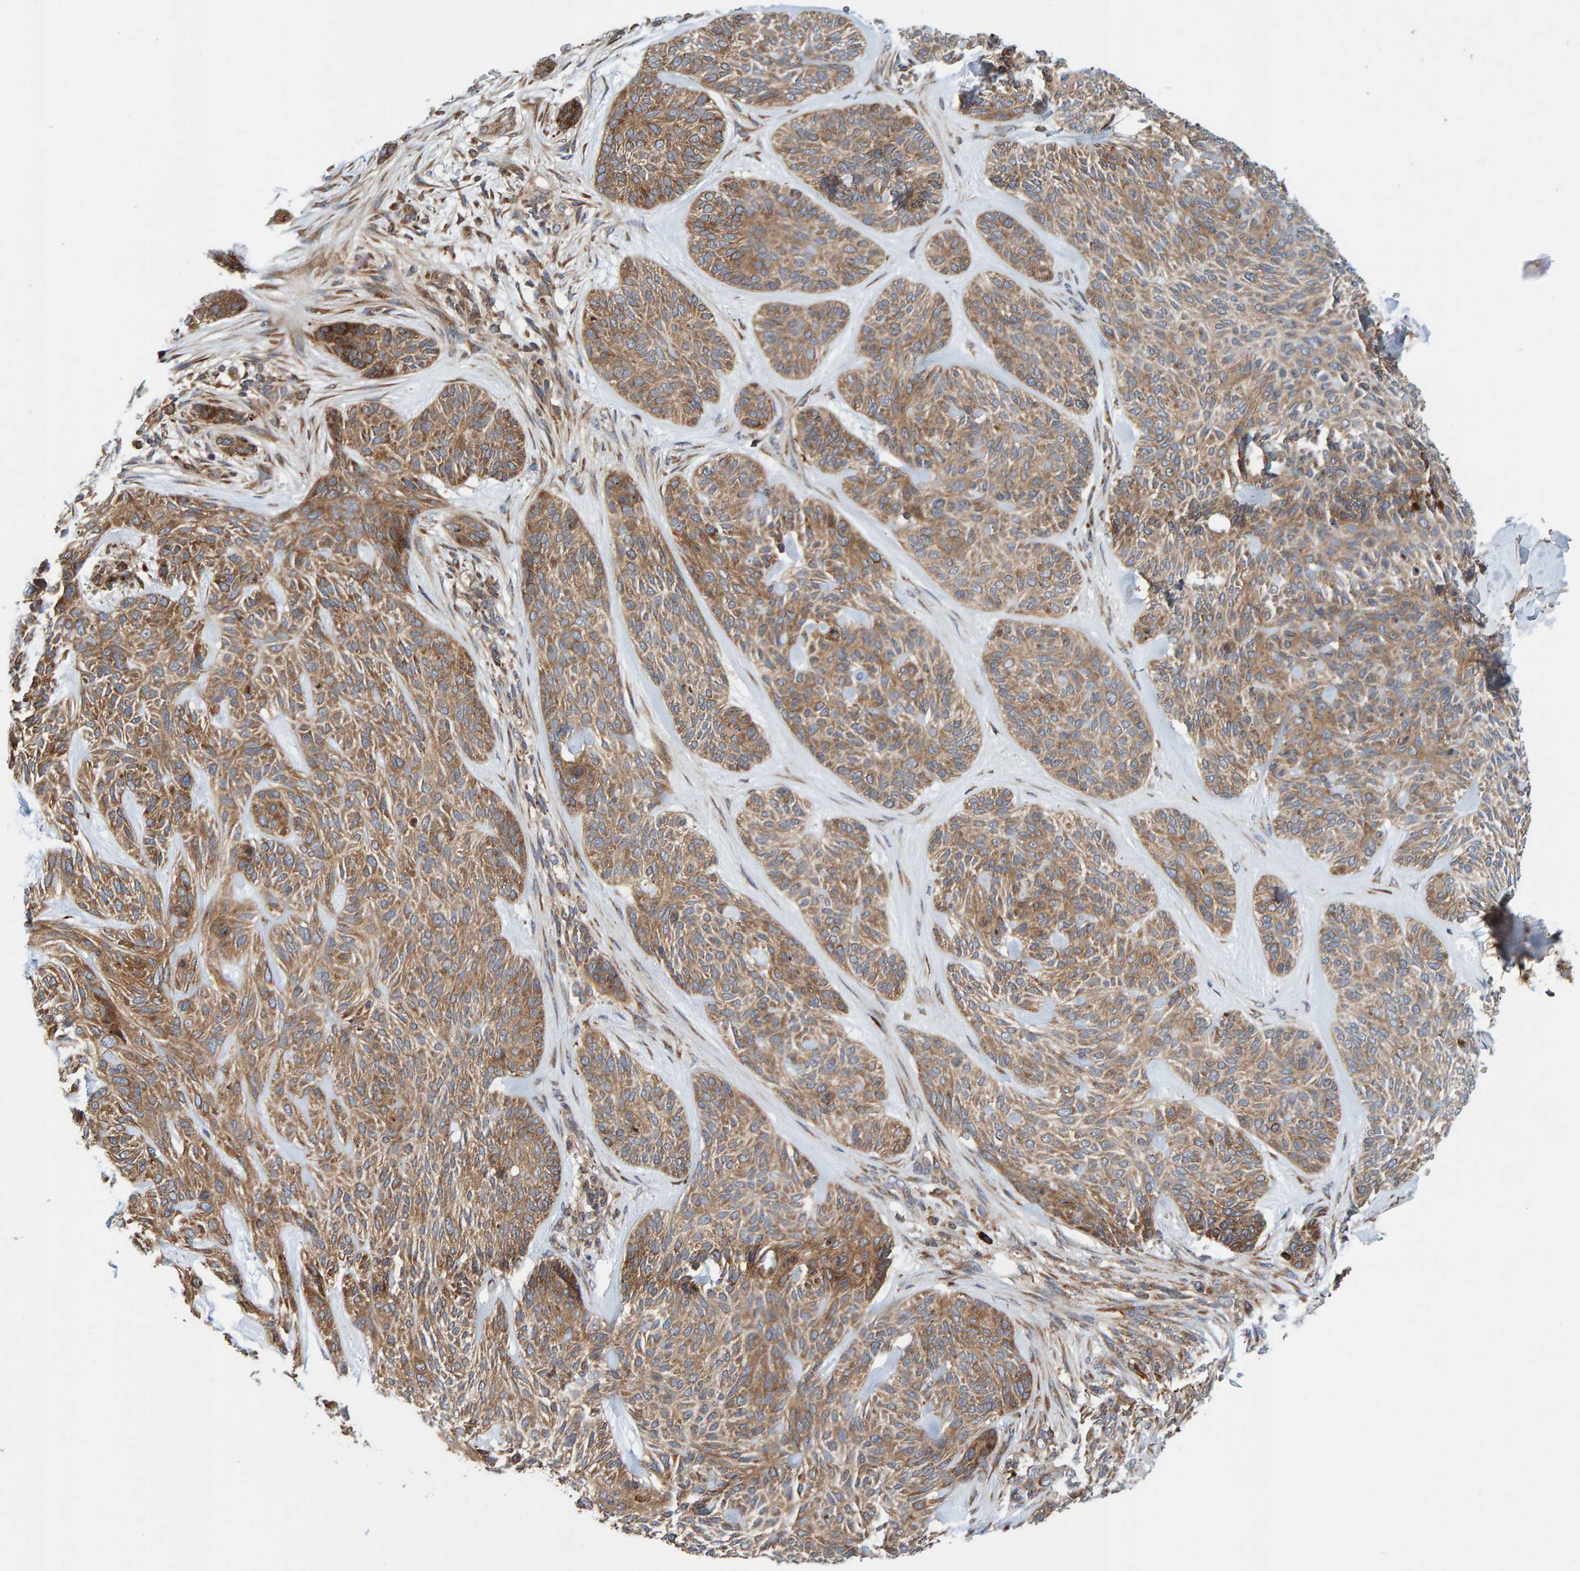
{"staining": {"intensity": "moderate", "quantity": ">75%", "location": "cytoplasmic/membranous"}, "tissue": "skin cancer", "cell_type": "Tumor cells", "image_type": "cancer", "snomed": [{"axis": "morphology", "description": "Basal cell carcinoma"}, {"axis": "topography", "description": "Skin"}], "caption": "IHC of human skin basal cell carcinoma demonstrates medium levels of moderate cytoplasmic/membranous expression in approximately >75% of tumor cells.", "gene": "KIAA0753", "patient": {"sex": "male", "age": 55}}